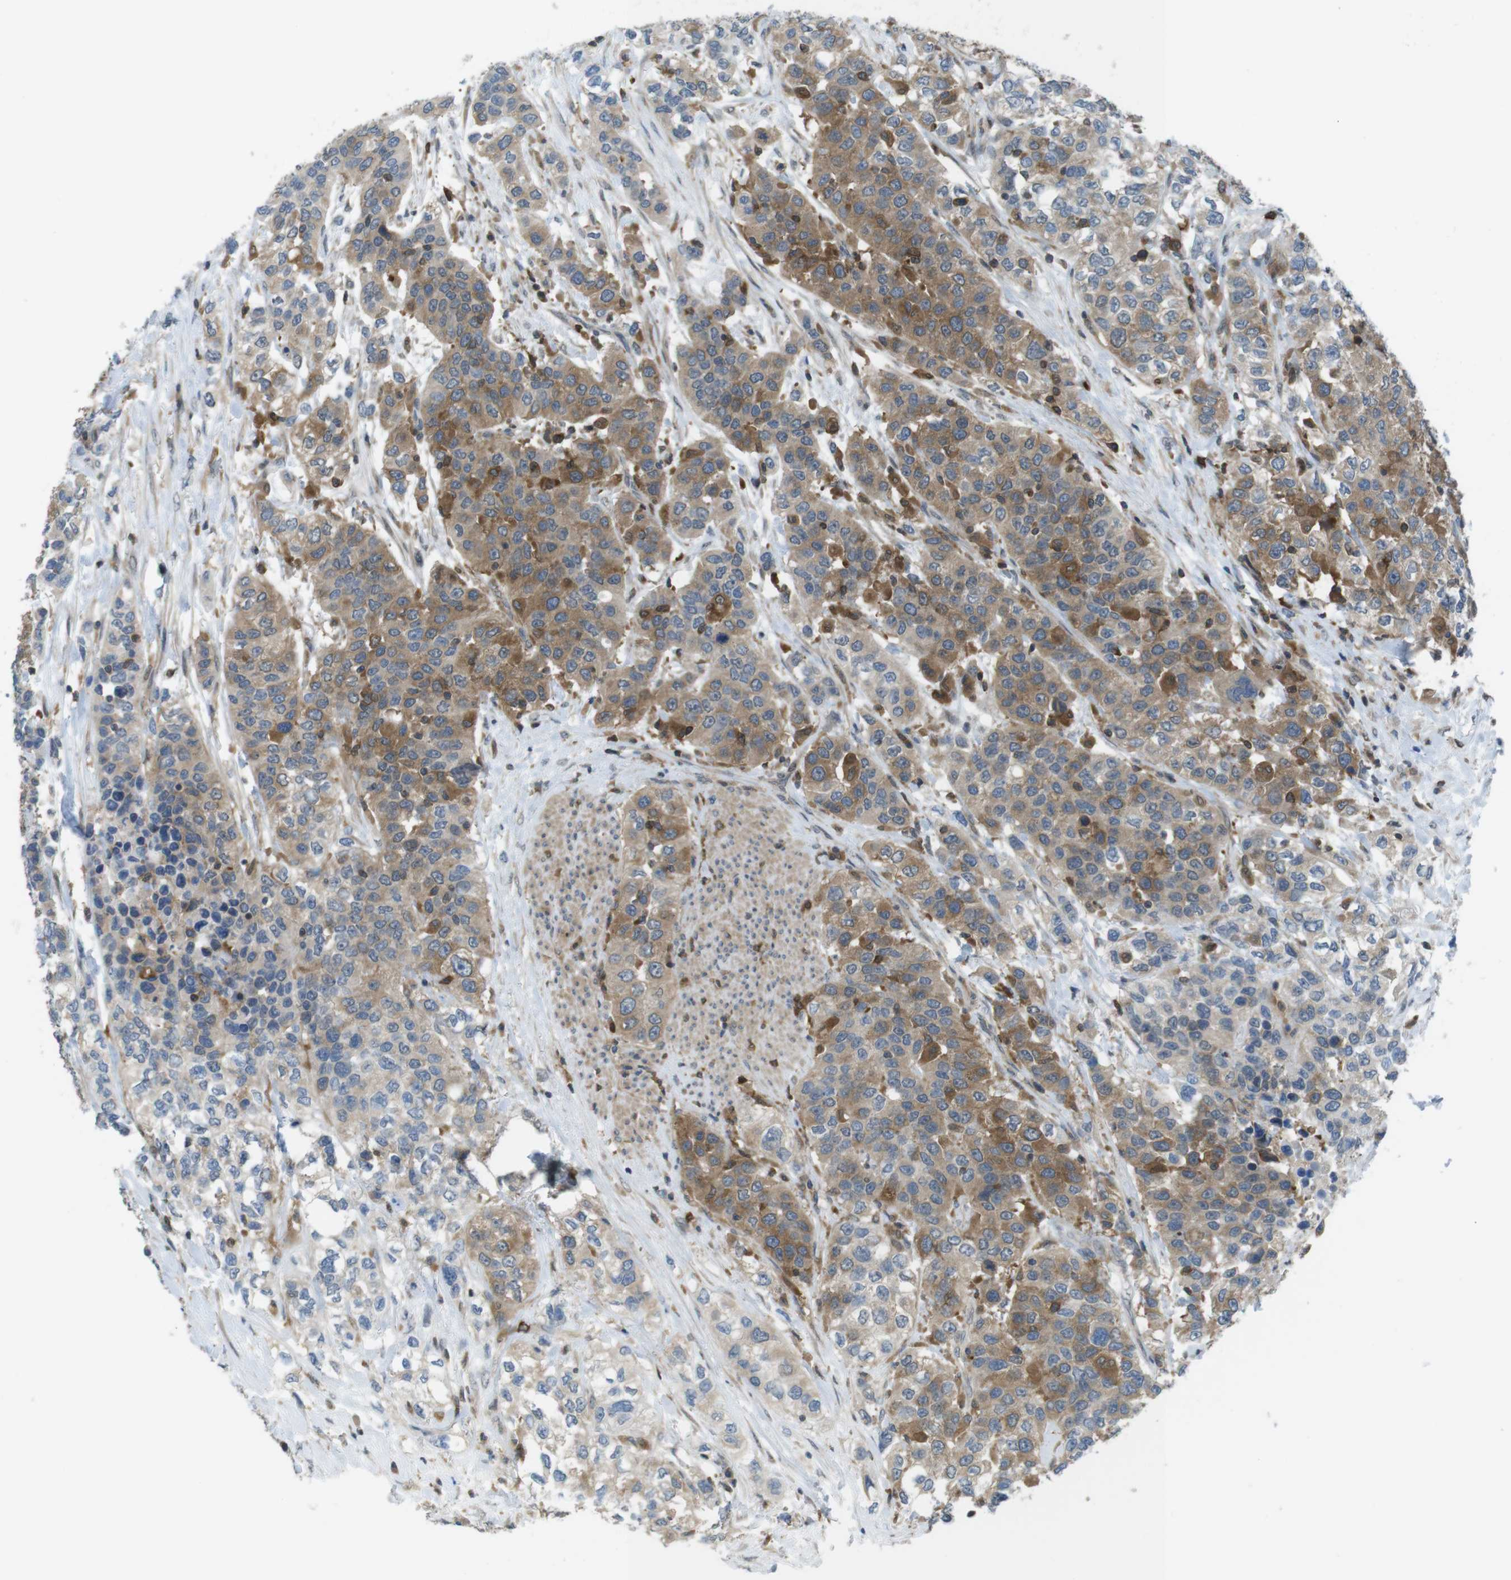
{"staining": {"intensity": "moderate", "quantity": ">75%", "location": "cytoplasmic/membranous"}, "tissue": "urothelial cancer", "cell_type": "Tumor cells", "image_type": "cancer", "snomed": [{"axis": "morphology", "description": "Urothelial carcinoma, High grade"}, {"axis": "topography", "description": "Urinary bladder"}], "caption": "This is an image of IHC staining of urothelial cancer, which shows moderate positivity in the cytoplasmic/membranous of tumor cells.", "gene": "MTHFD1", "patient": {"sex": "female", "age": 80}}